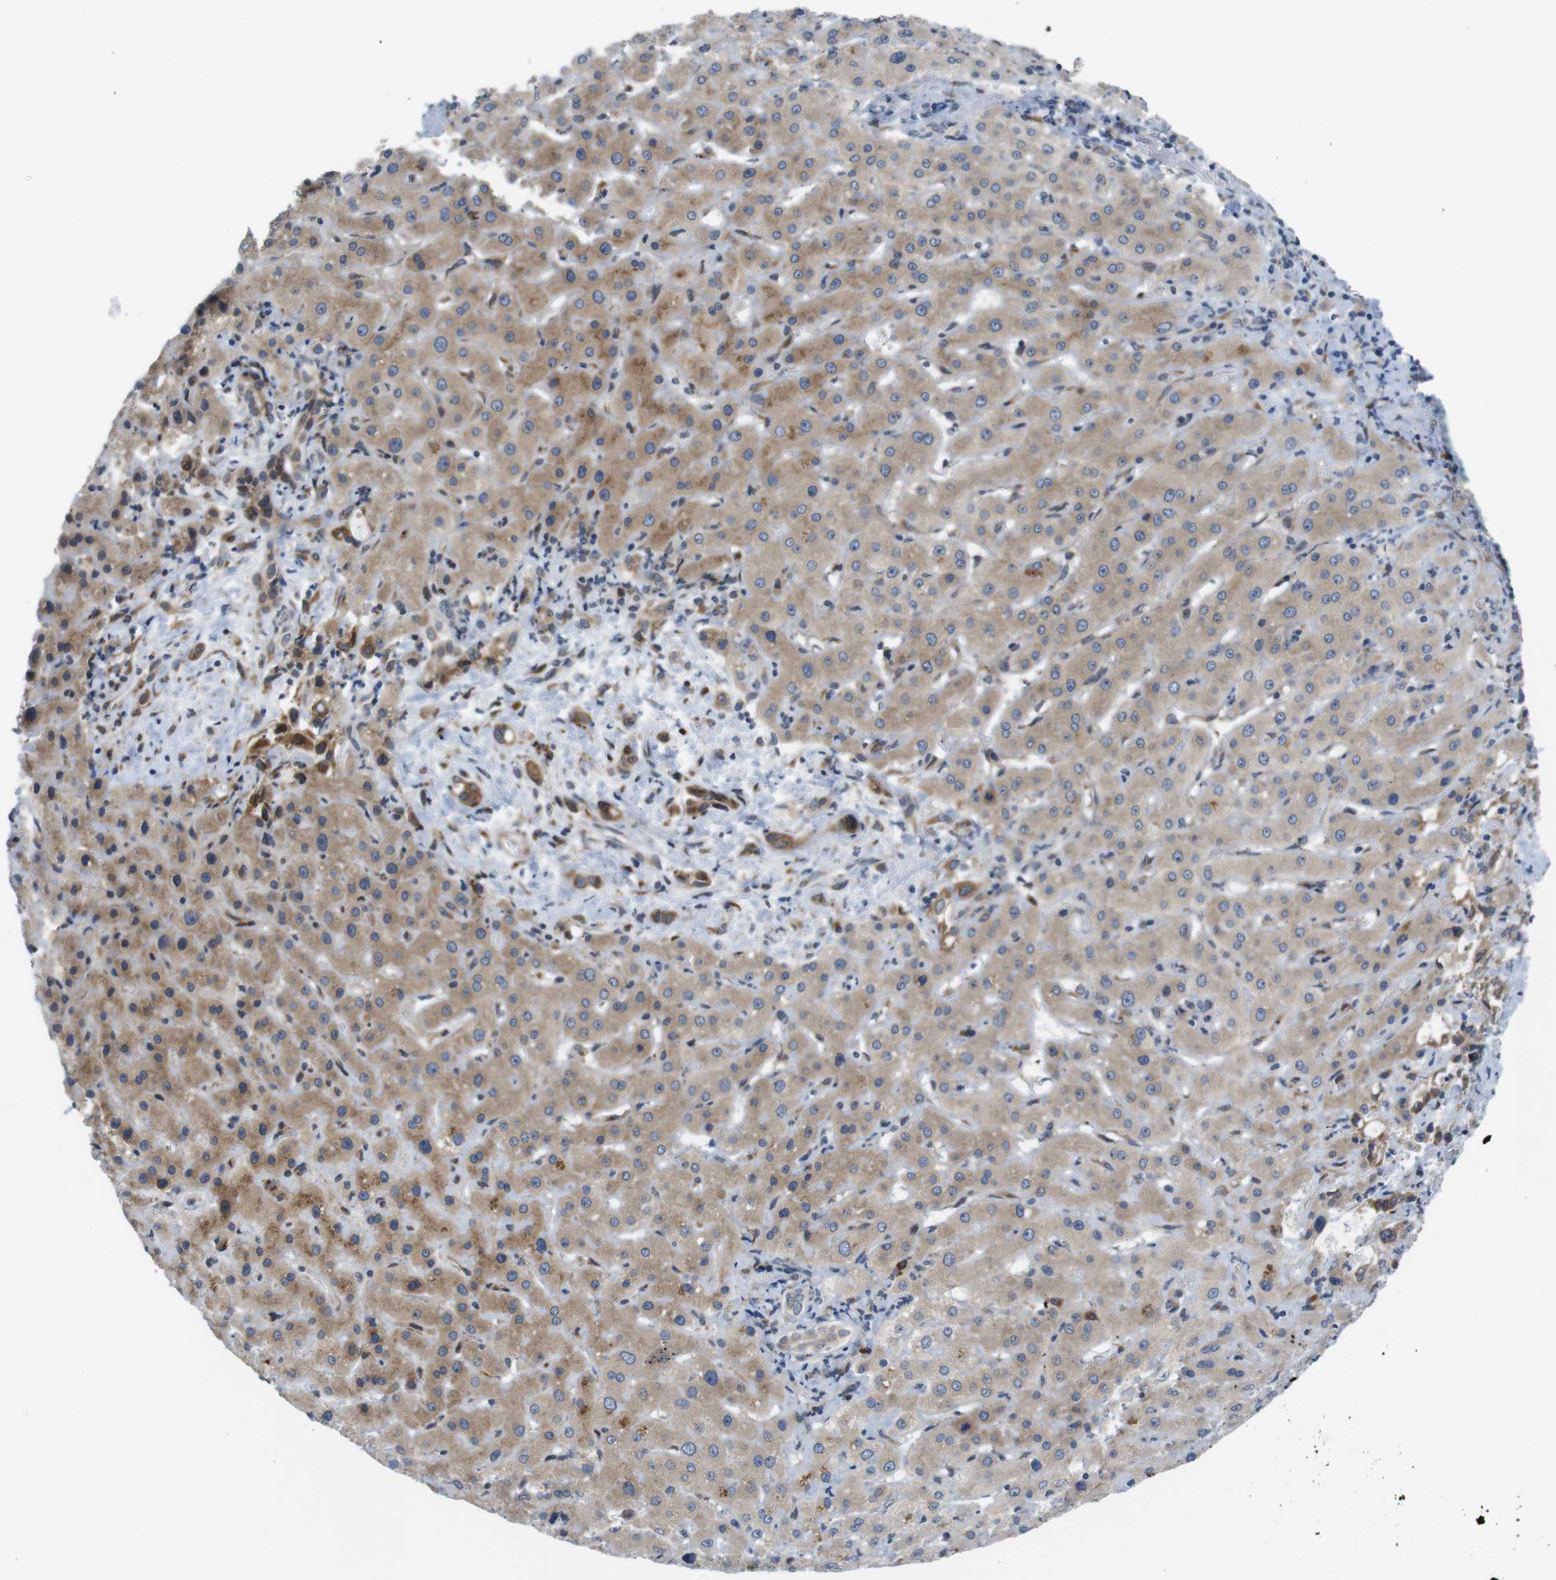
{"staining": {"intensity": "moderate", "quantity": "25%-75%", "location": "cytoplasmic/membranous"}, "tissue": "liver cancer", "cell_type": "Tumor cells", "image_type": "cancer", "snomed": [{"axis": "morphology", "description": "Cholangiocarcinoma"}, {"axis": "topography", "description": "Liver"}], "caption": "Protein staining exhibits moderate cytoplasmic/membranous staining in about 25%-75% of tumor cells in liver cancer.", "gene": "ERGIC3", "patient": {"sex": "female", "age": 65}}